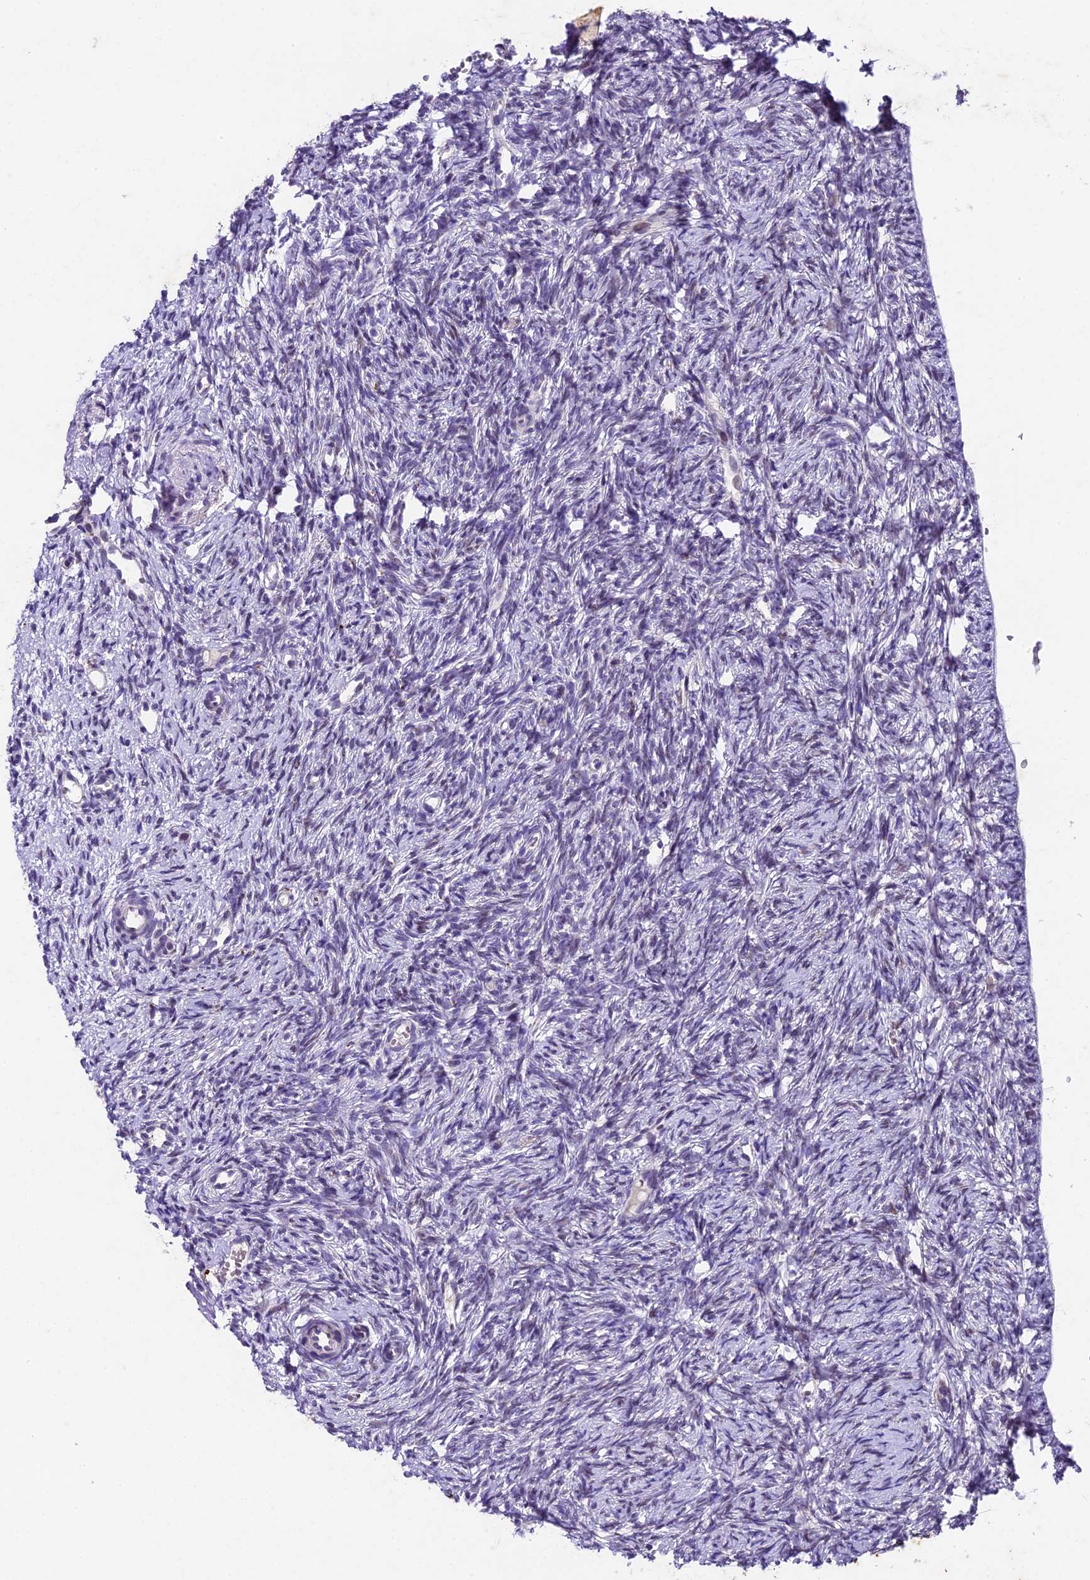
{"staining": {"intensity": "negative", "quantity": "none", "location": "none"}, "tissue": "ovary", "cell_type": "Ovarian stroma cells", "image_type": "normal", "snomed": [{"axis": "morphology", "description": "Normal tissue, NOS"}, {"axis": "topography", "description": "Ovary"}], "caption": "IHC photomicrograph of unremarkable ovary: ovary stained with DAB (3,3'-diaminobenzidine) displays no significant protein staining in ovarian stroma cells. (Stains: DAB (3,3'-diaminobenzidine) IHC with hematoxylin counter stain, Microscopy: brightfield microscopy at high magnification).", "gene": "IFT140", "patient": {"sex": "female", "age": 51}}